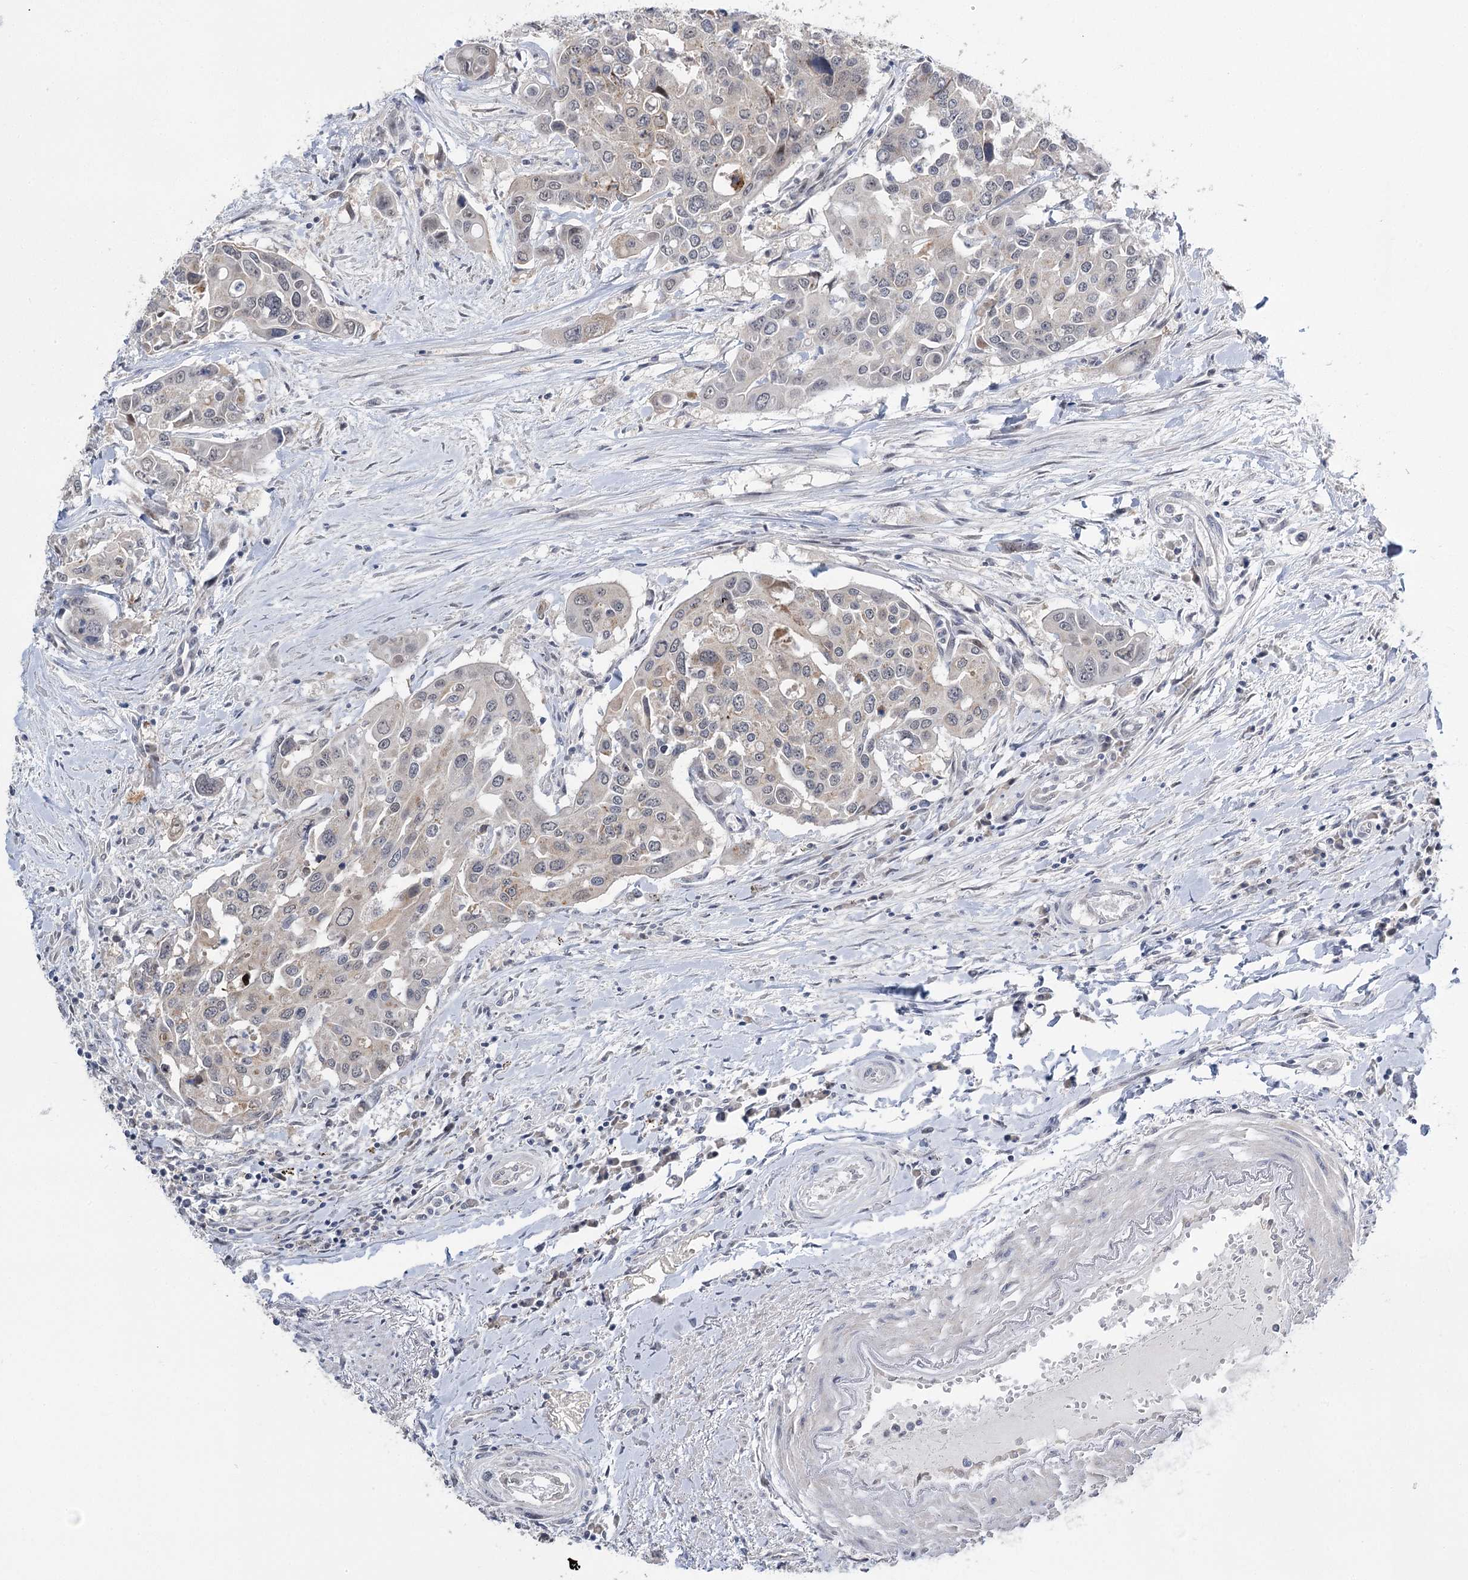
{"staining": {"intensity": "moderate", "quantity": "<25%", "location": "cytoplasmic/membranous"}, "tissue": "colorectal cancer", "cell_type": "Tumor cells", "image_type": "cancer", "snomed": [{"axis": "morphology", "description": "Adenocarcinoma, NOS"}, {"axis": "topography", "description": "Colon"}], "caption": "A micrograph of human colorectal cancer stained for a protein displays moderate cytoplasmic/membranous brown staining in tumor cells. The staining is performed using DAB (3,3'-diaminobenzidine) brown chromogen to label protein expression. The nuclei are counter-stained blue using hematoxylin.", "gene": "PHYHIPL", "patient": {"sex": "male", "age": 77}}